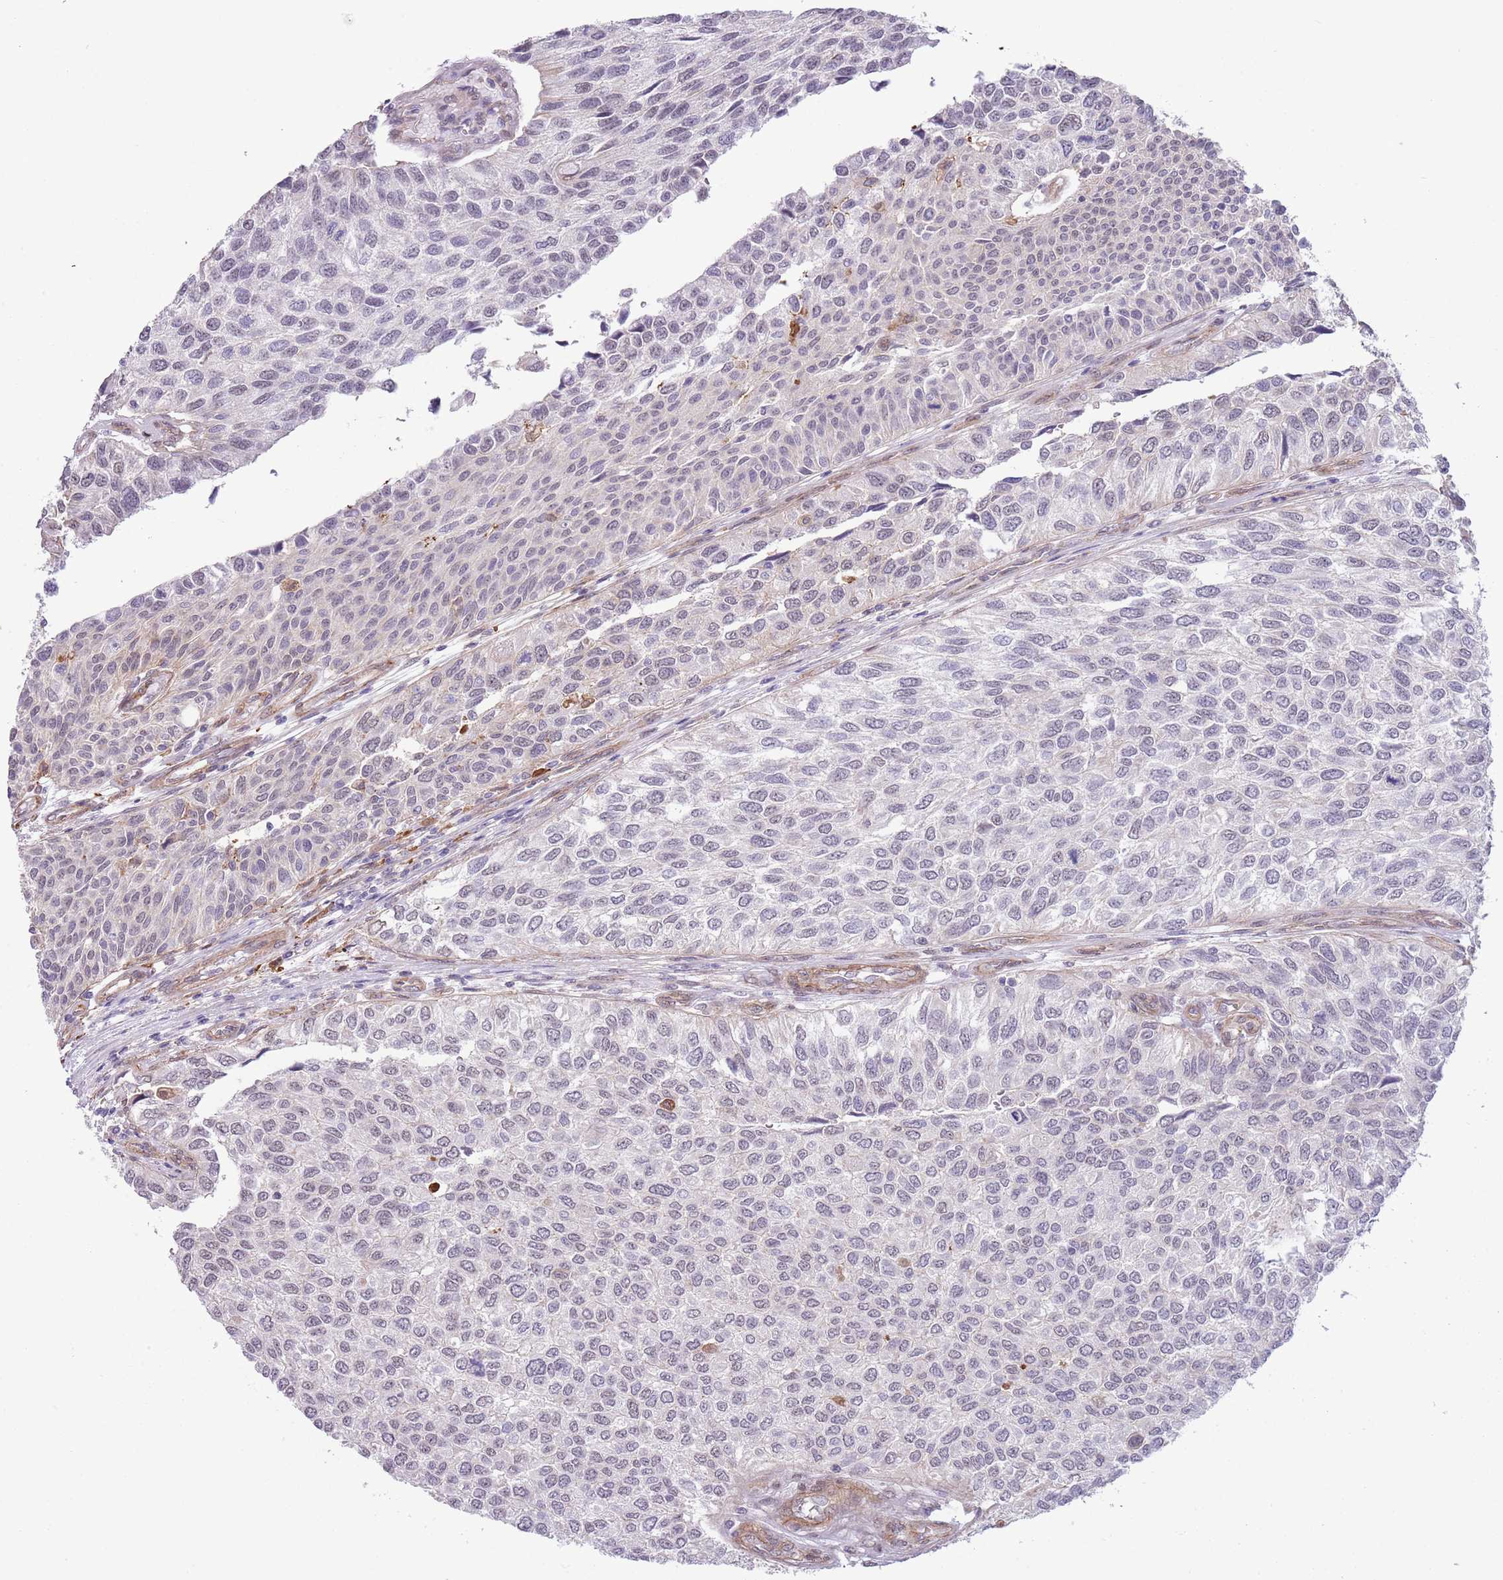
{"staining": {"intensity": "negative", "quantity": "none", "location": "none"}, "tissue": "urothelial cancer", "cell_type": "Tumor cells", "image_type": "cancer", "snomed": [{"axis": "morphology", "description": "Urothelial carcinoma, NOS"}, {"axis": "topography", "description": "Urinary bladder"}], "caption": "Immunohistochemical staining of urothelial cancer demonstrates no significant staining in tumor cells.", "gene": "CREBZF", "patient": {"sex": "male", "age": 55}}